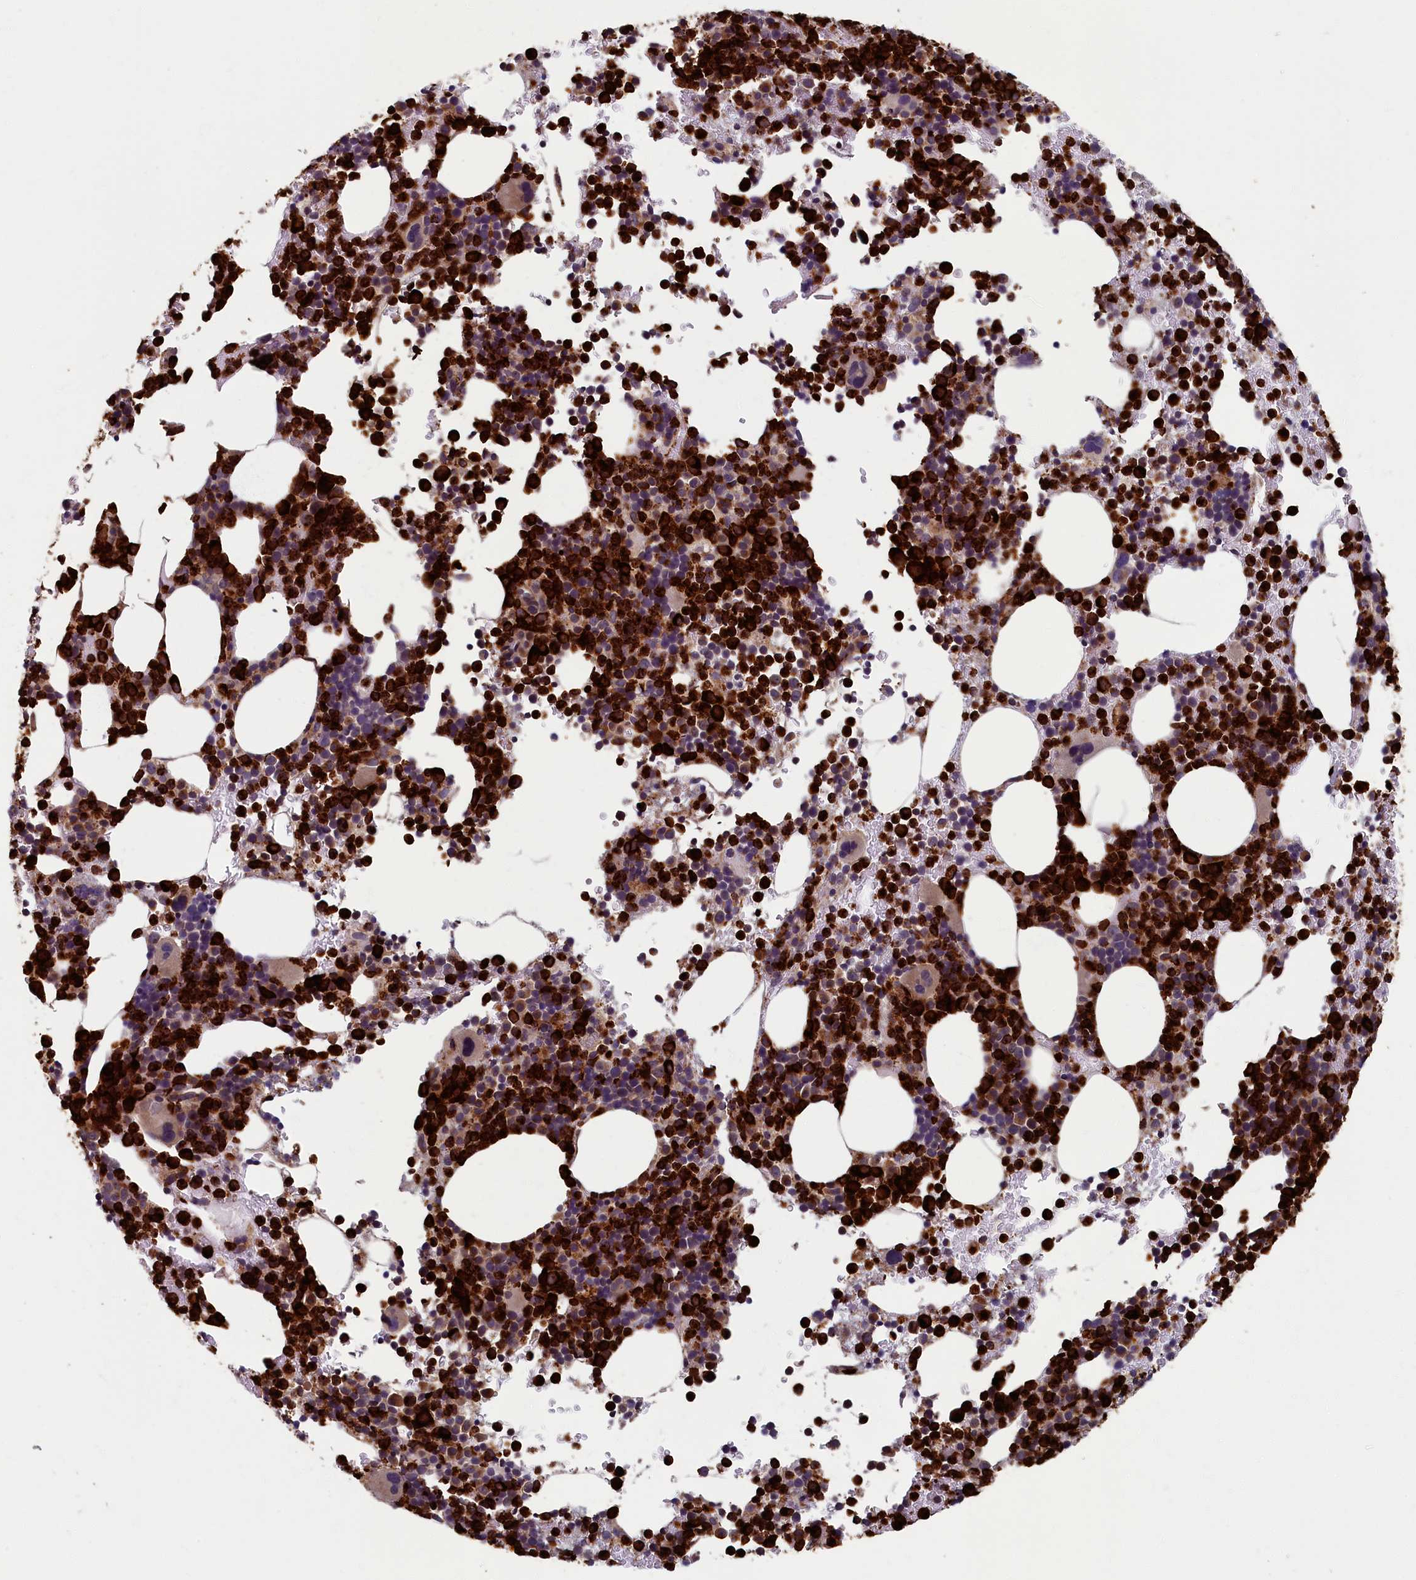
{"staining": {"intensity": "strong", "quantity": ">75%", "location": "cytoplasmic/membranous"}, "tissue": "bone marrow", "cell_type": "Hematopoietic cells", "image_type": "normal", "snomed": [{"axis": "morphology", "description": "Normal tissue, NOS"}, {"axis": "topography", "description": "Bone marrow"}], "caption": "Immunohistochemical staining of normal human bone marrow demonstrates high levels of strong cytoplasmic/membranous expression in approximately >75% of hematopoietic cells.", "gene": "TNK2", "patient": {"sex": "female", "age": 82}}